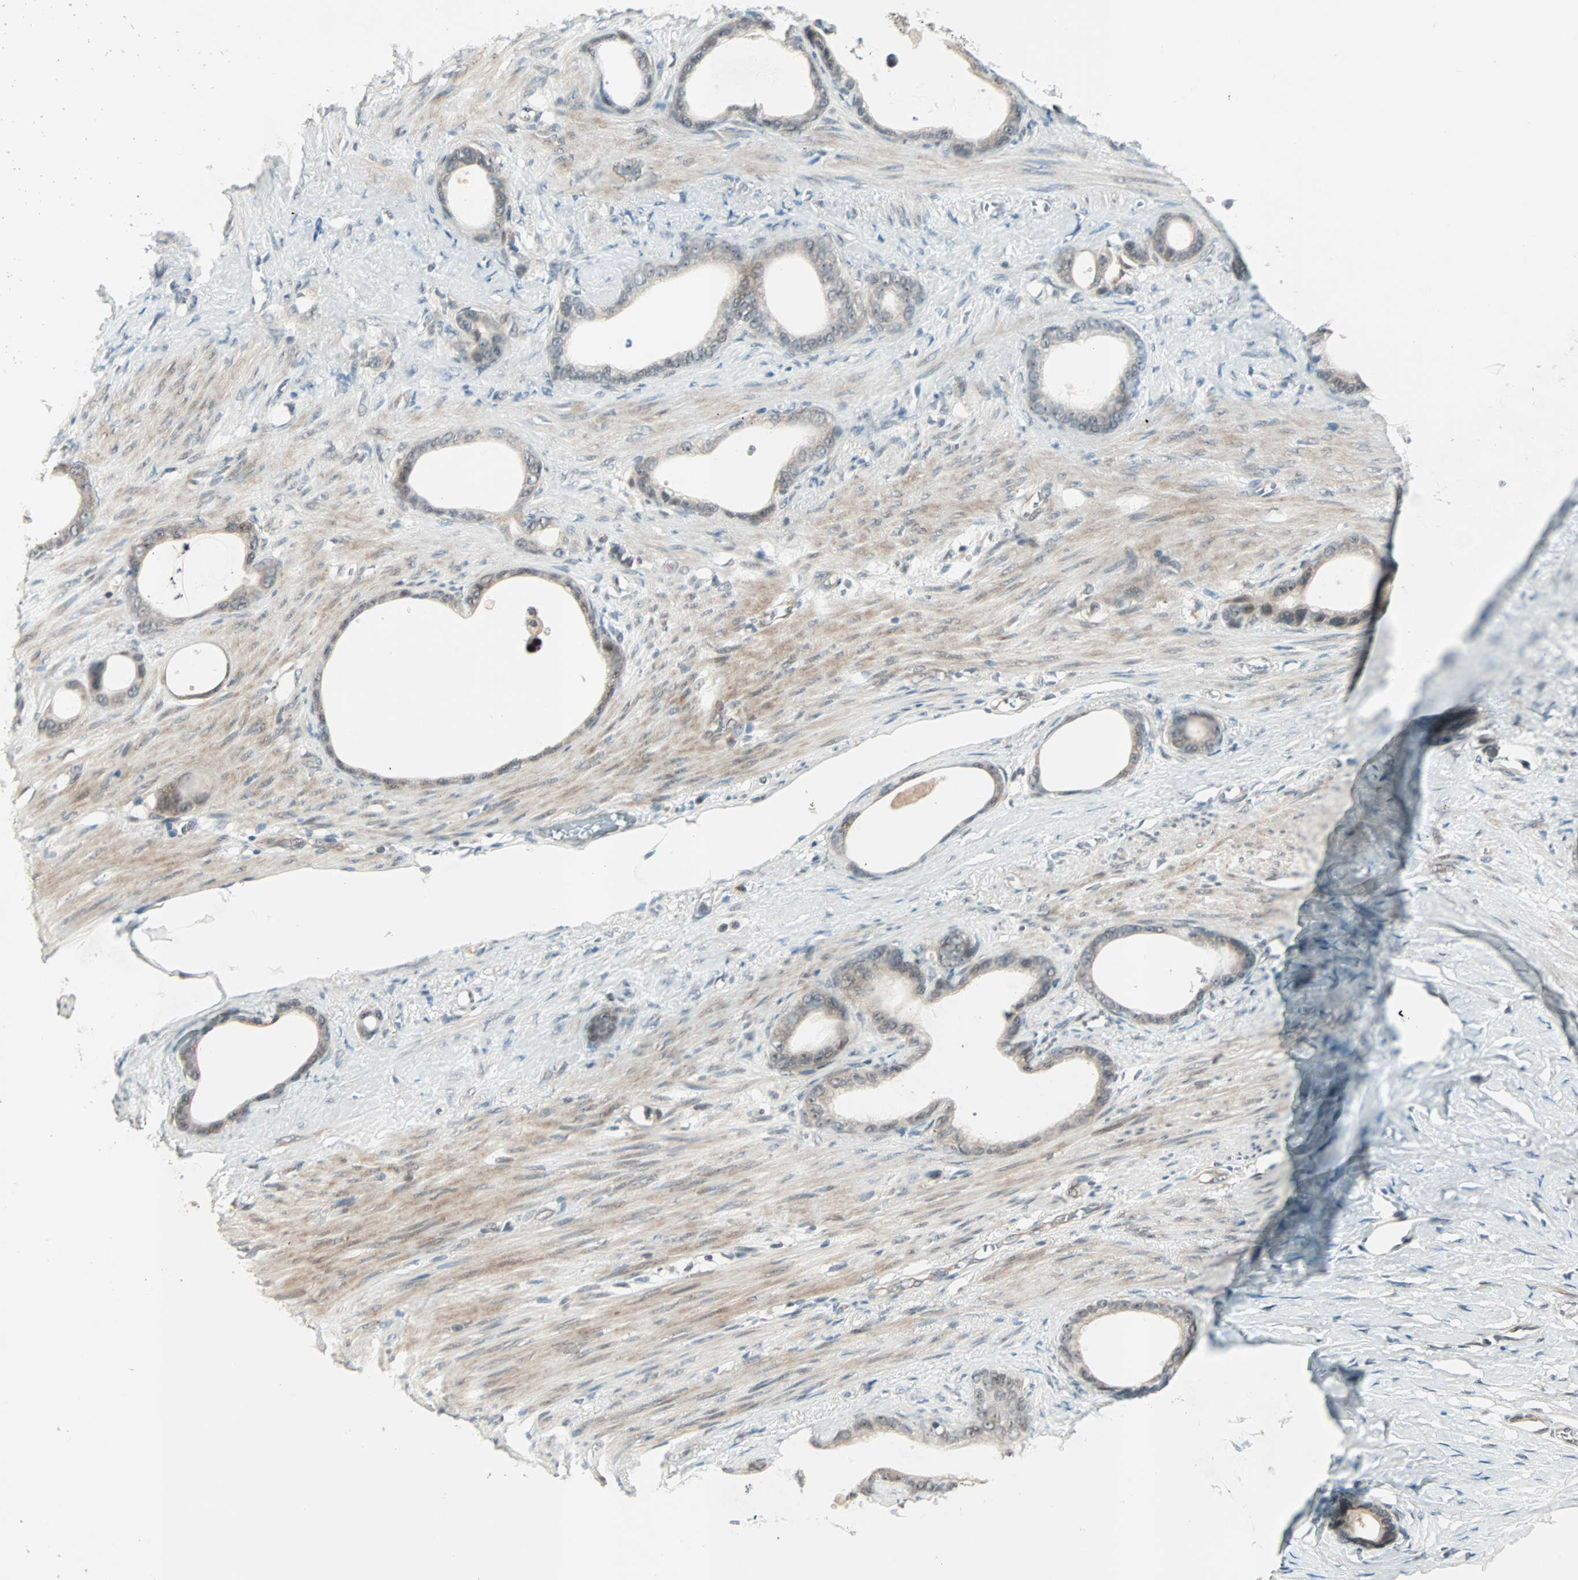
{"staining": {"intensity": "weak", "quantity": ">75%", "location": "cytoplasmic/membranous"}, "tissue": "stomach cancer", "cell_type": "Tumor cells", "image_type": "cancer", "snomed": [{"axis": "morphology", "description": "Adenocarcinoma, NOS"}, {"axis": "topography", "description": "Stomach"}], "caption": "Stomach cancer was stained to show a protein in brown. There is low levels of weak cytoplasmic/membranous staining in about >75% of tumor cells.", "gene": "PGBD1", "patient": {"sex": "female", "age": 75}}